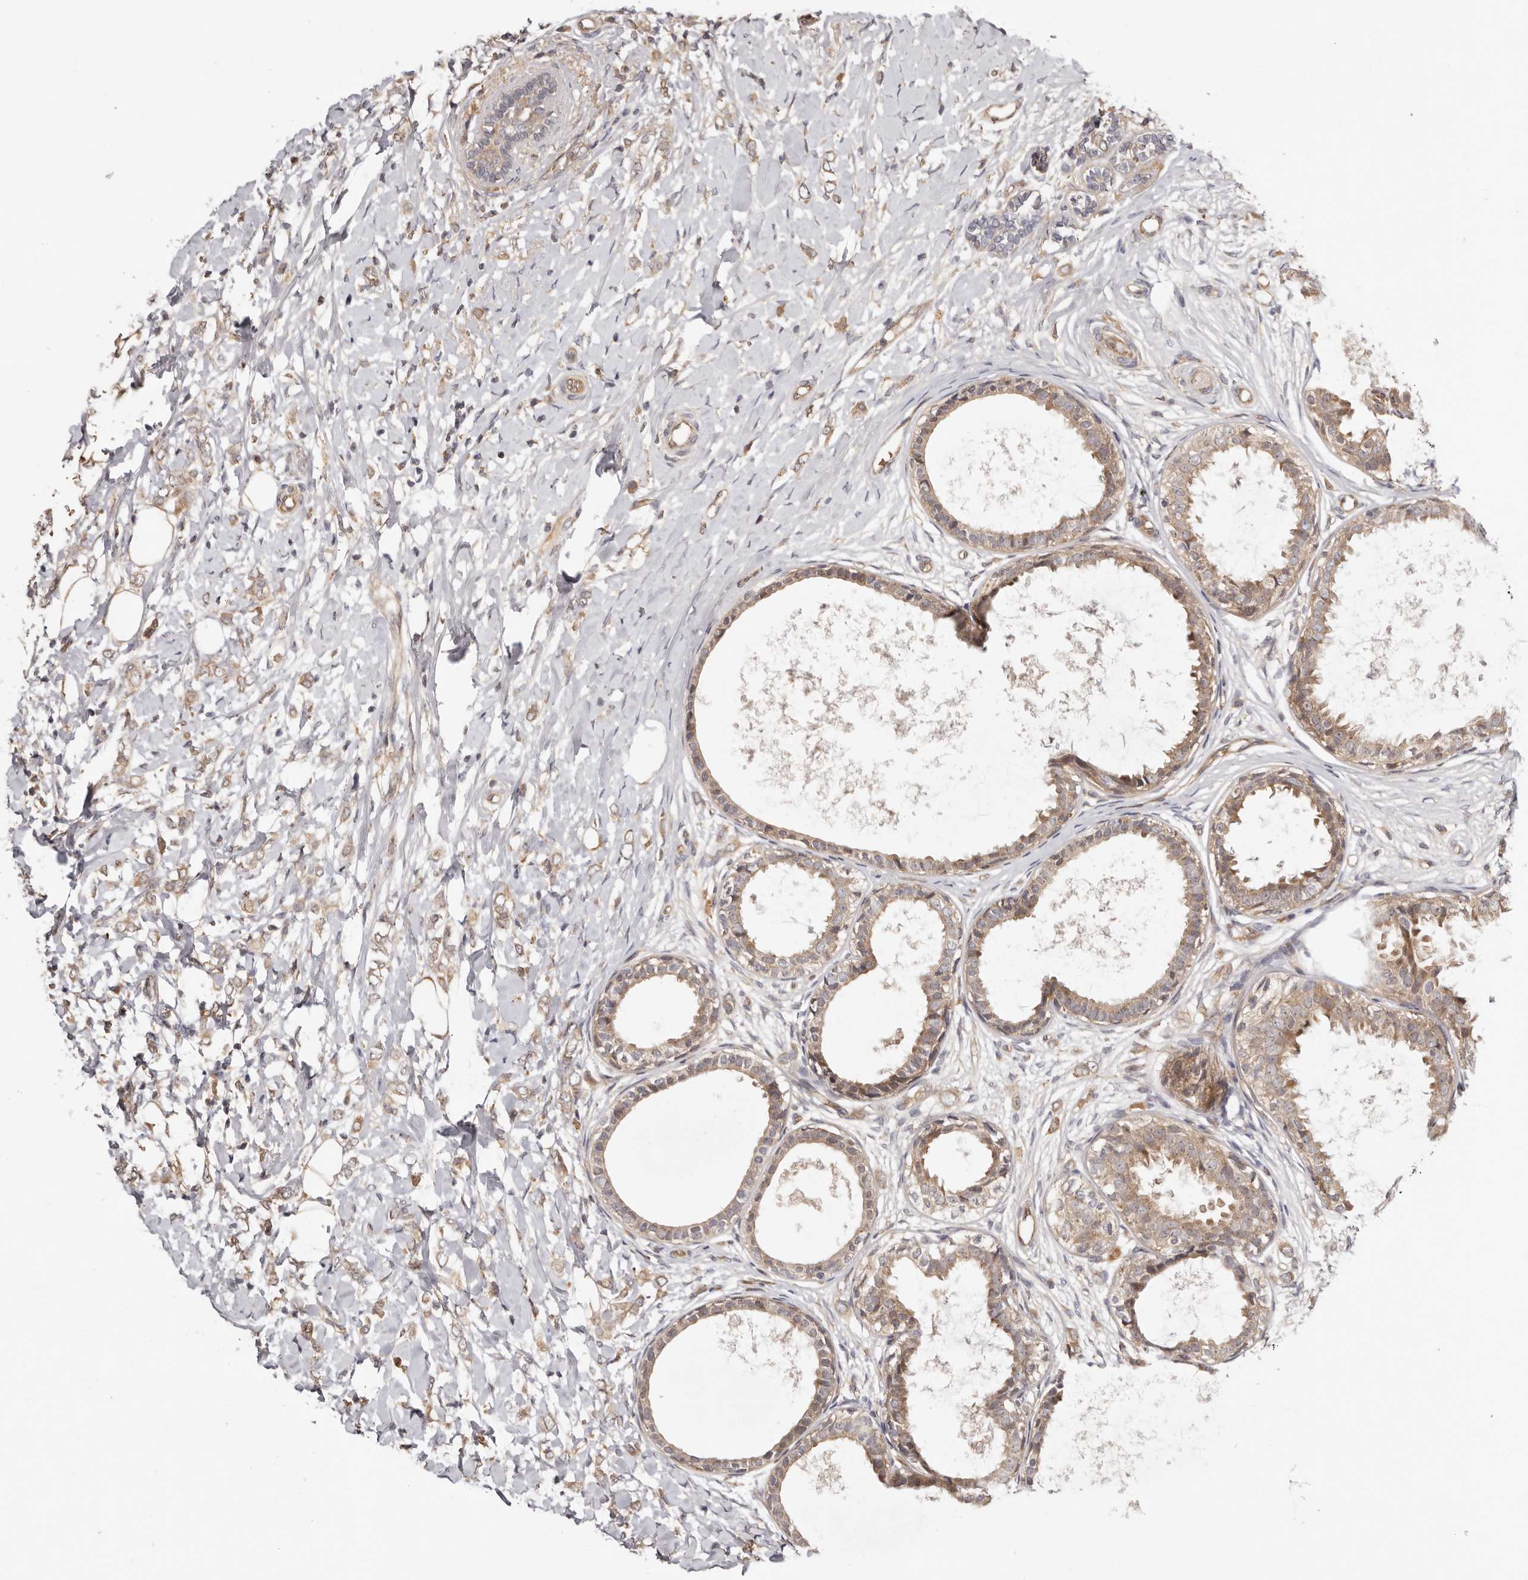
{"staining": {"intensity": "weak", "quantity": ">75%", "location": "cytoplasmic/membranous"}, "tissue": "breast cancer", "cell_type": "Tumor cells", "image_type": "cancer", "snomed": [{"axis": "morphology", "description": "Normal tissue, NOS"}, {"axis": "morphology", "description": "Lobular carcinoma"}, {"axis": "topography", "description": "Breast"}], "caption": "A histopathology image of breast lobular carcinoma stained for a protein demonstrates weak cytoplasmic/membranous brown staining in tumor cells. (DAB IHC, brown staining for protein, blue staining for nuclei).", "gene": "UBR2", "patient": {"sex": "female", "age": 47}}